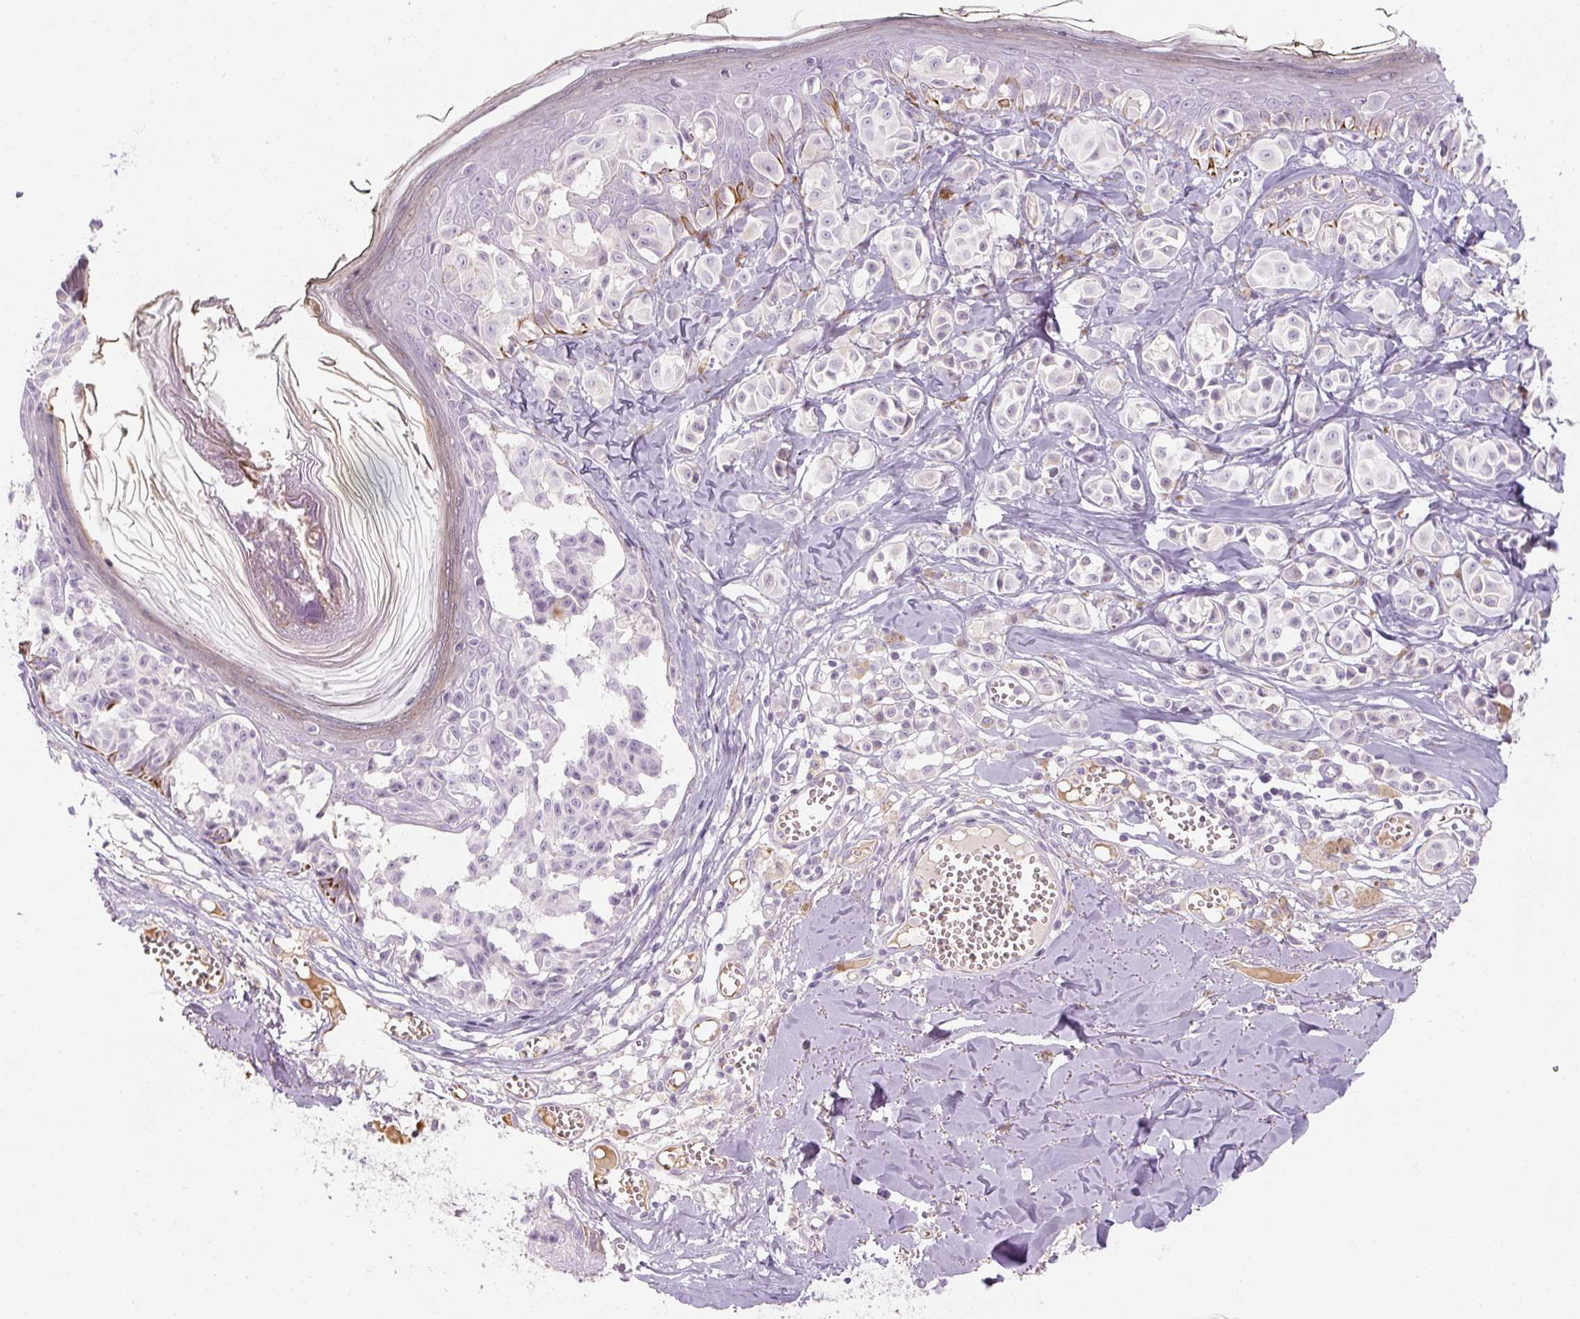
{"staining": {"intensity": "negative", "quantity": "none", "location": "none"}, "tissue": "melanoma", "cell_type": "Tumor cells", "image_type": "cancer", "snomed": [{"axis": "morphology", "description": "Malignant melanoma, NOS"}, {"axis": "topography", "description": "Skin"}], "caption": "Tumor cells are negative for brown protein staining in melanoma.", "gene": "NFE2L3", "patient": {"sex": "female", "age": 43}}